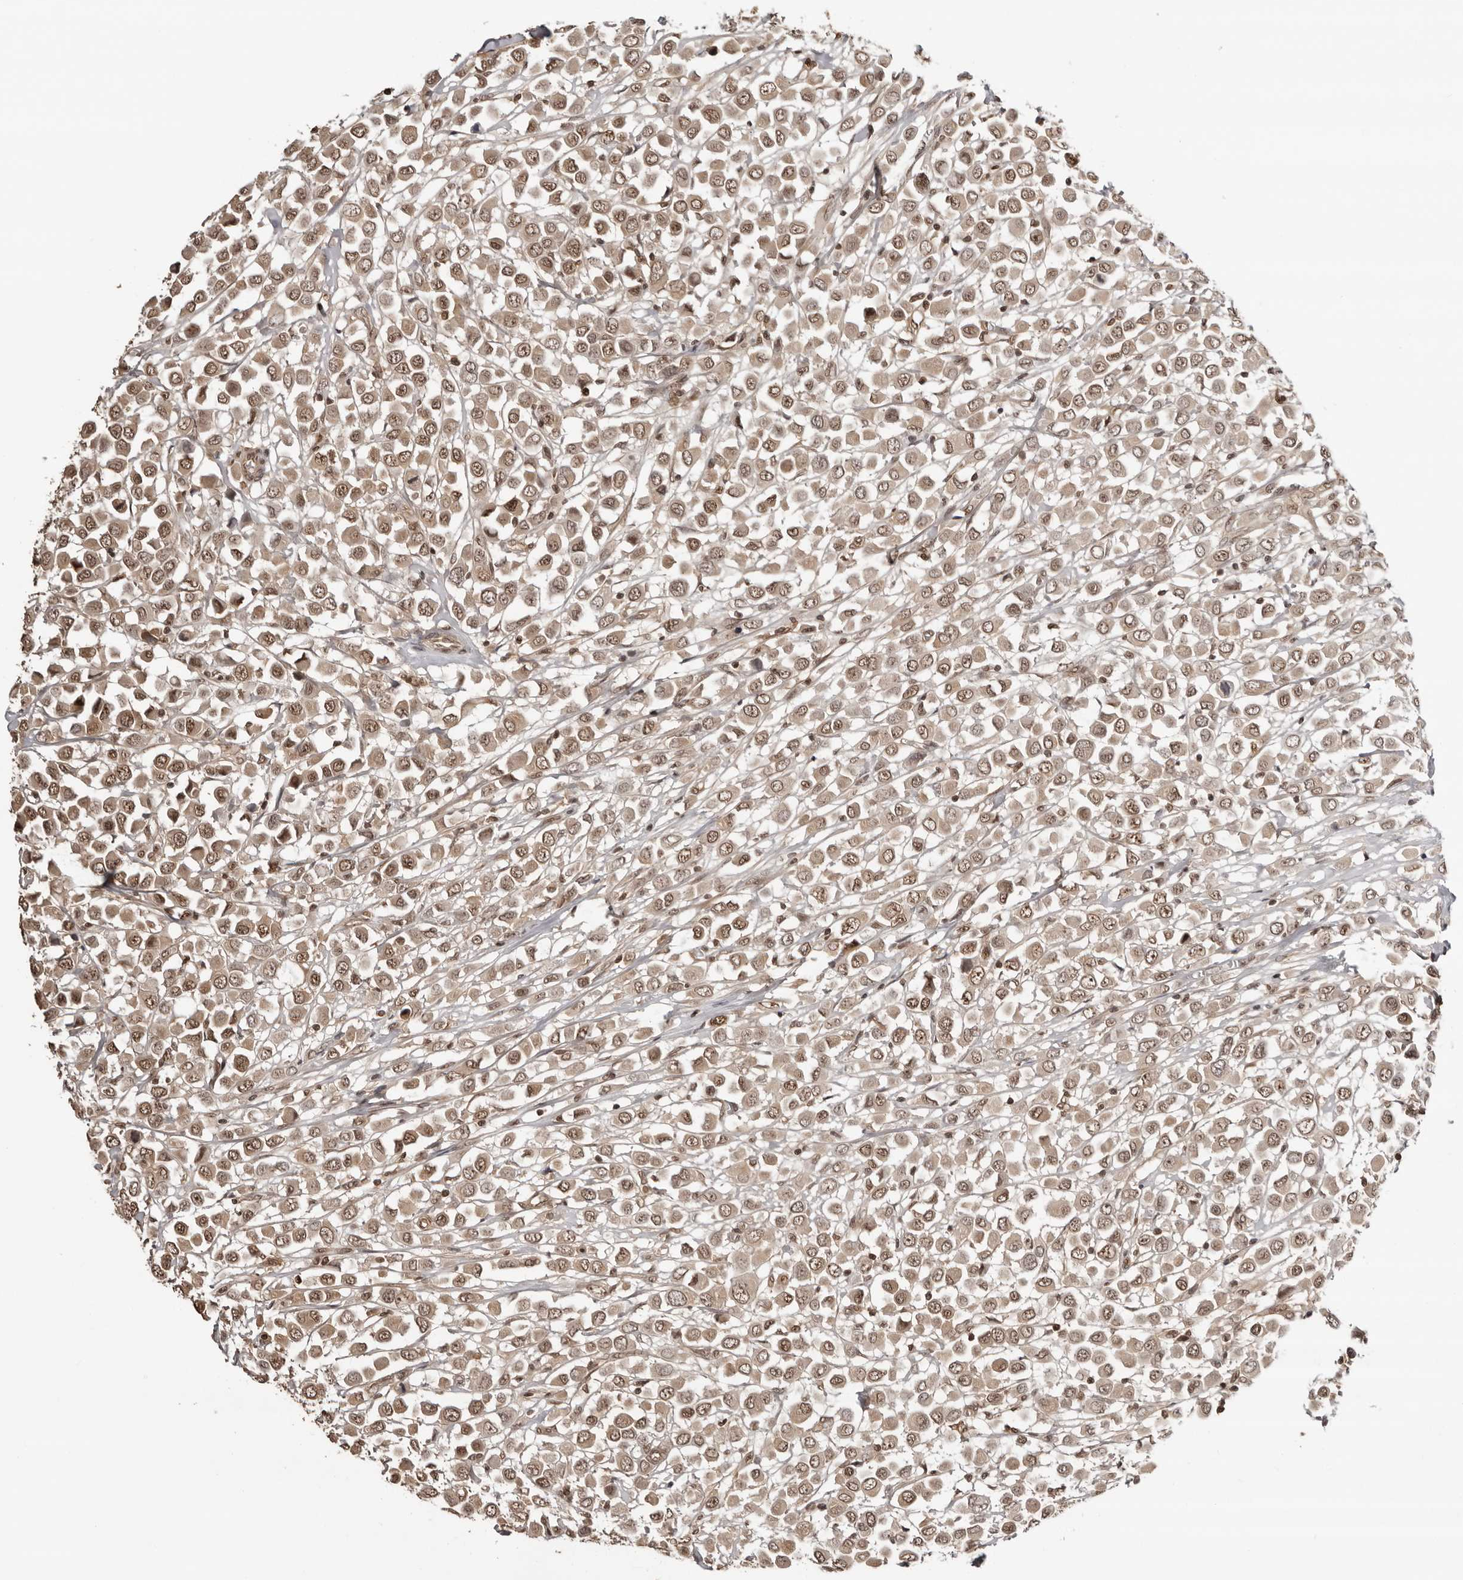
{"staining": {"intensity": "weak", "quantity": ">75%", "location": "cytoplasmic/membranous,nuclear"}, "tissue": "breast cancer", "cell_type": "Tumor cells", "image_type": "cancer", "snomed": [{"axis": "morphology", "description": "Duct carcinoma"}, {"axis": "topography", "description": "Breast"}], "caption": "Approximately >75% of tumor cells in breast invasive ductal carcinoma show weak cytoplasmic/membranous and nuclear protein expression as visualized by brown immunohistochemical staining.", "gene": "SDE2", "patient": {"sex": "female", "age": 61}}